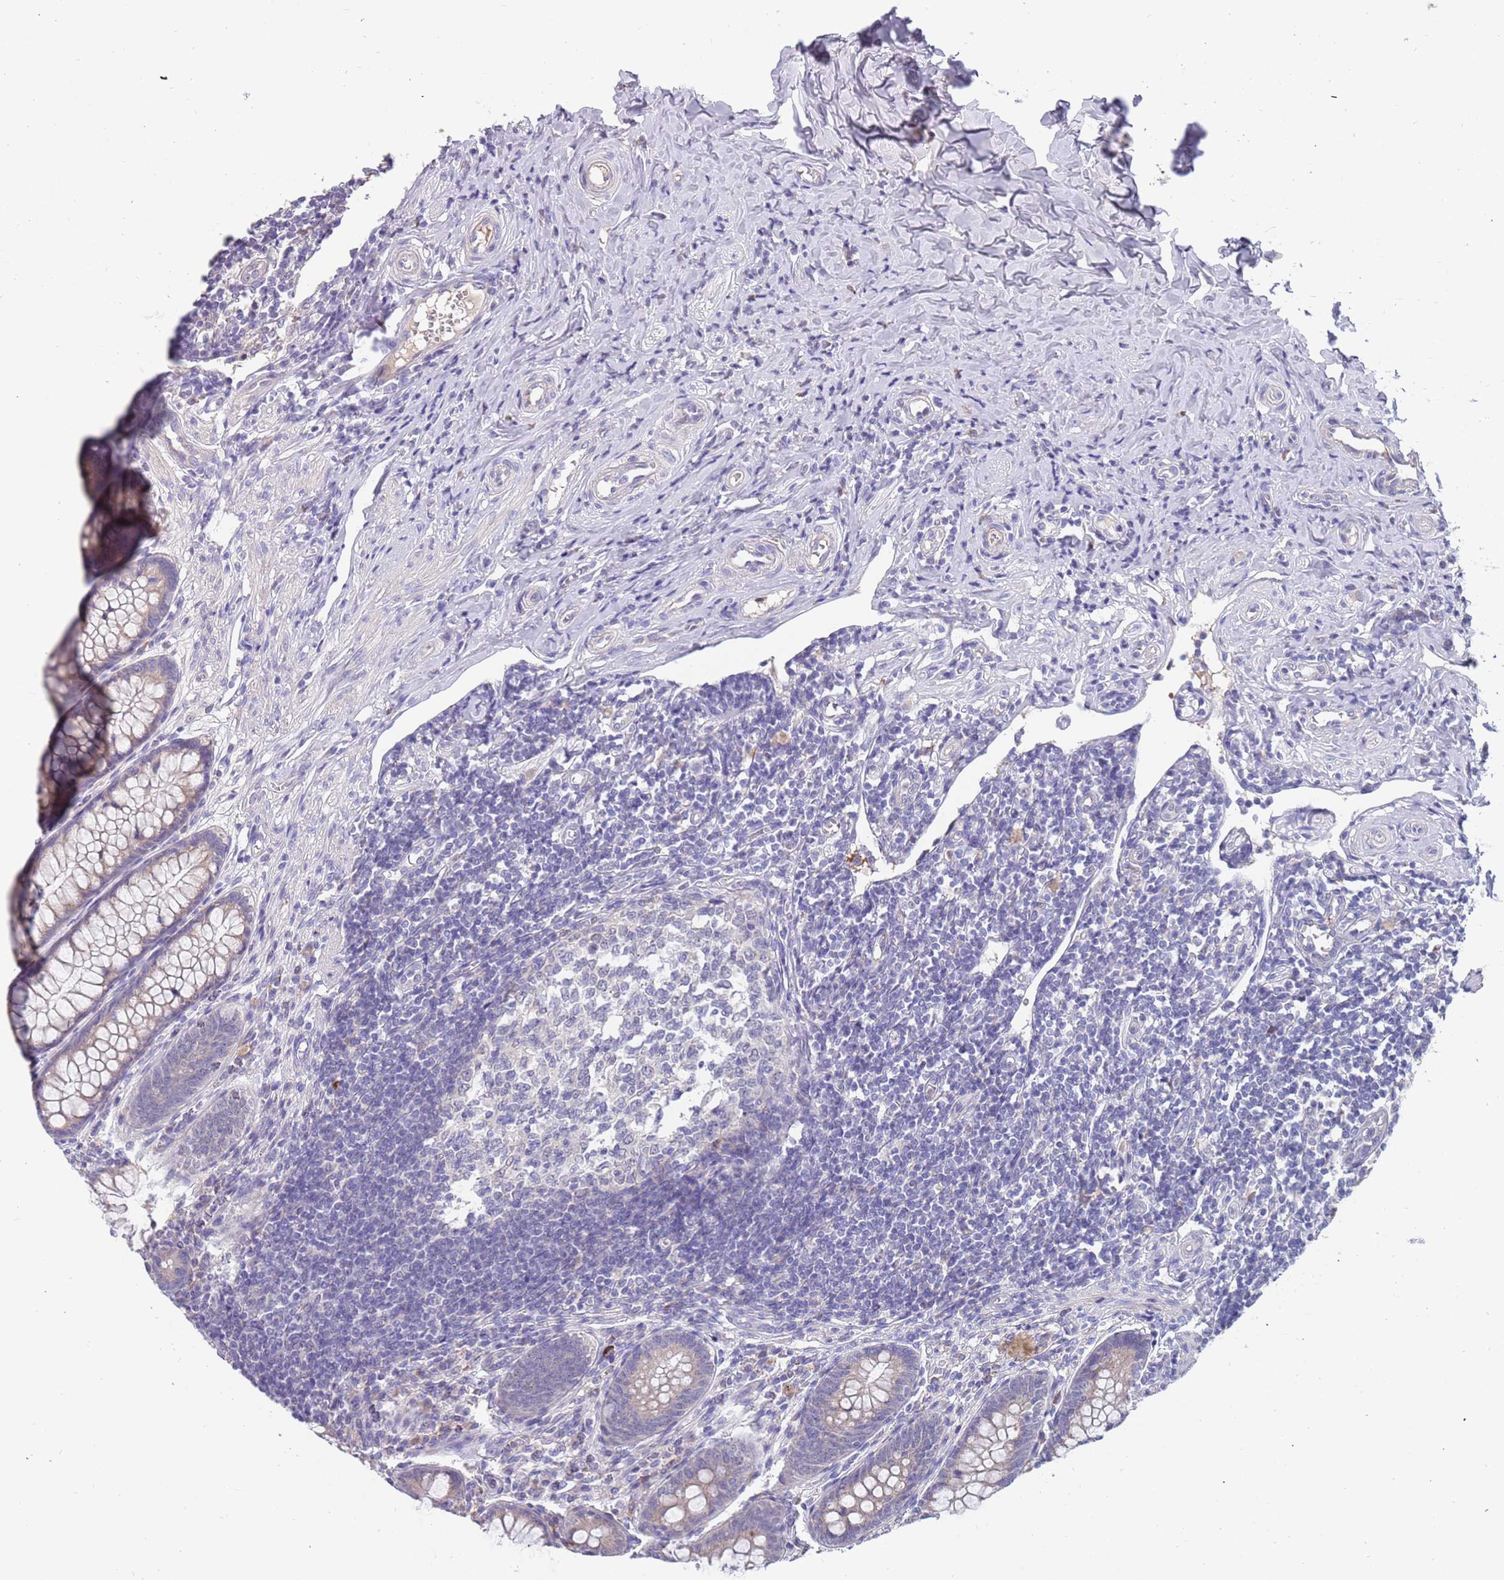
{"staining": {"intensity": "weak", "quantity": "25%-75%", "location": "cytoplasmic/membranous"}, "tissue": "appendix", "cell_type": "Glandular cells", "image_type": "normal", "snomed": [{"axis": "morphology", "description": "Normal tissue, NOS"}, {"axis": "topography", "description": "Appendix"}], "caption": "Glandular cells exhibit weak cytoplasmic/membranous staining in approximately 25%-75% of cells in benign appendix.", "gene": "ZNF746", "patient": {"sex": "female", "age": 33}}